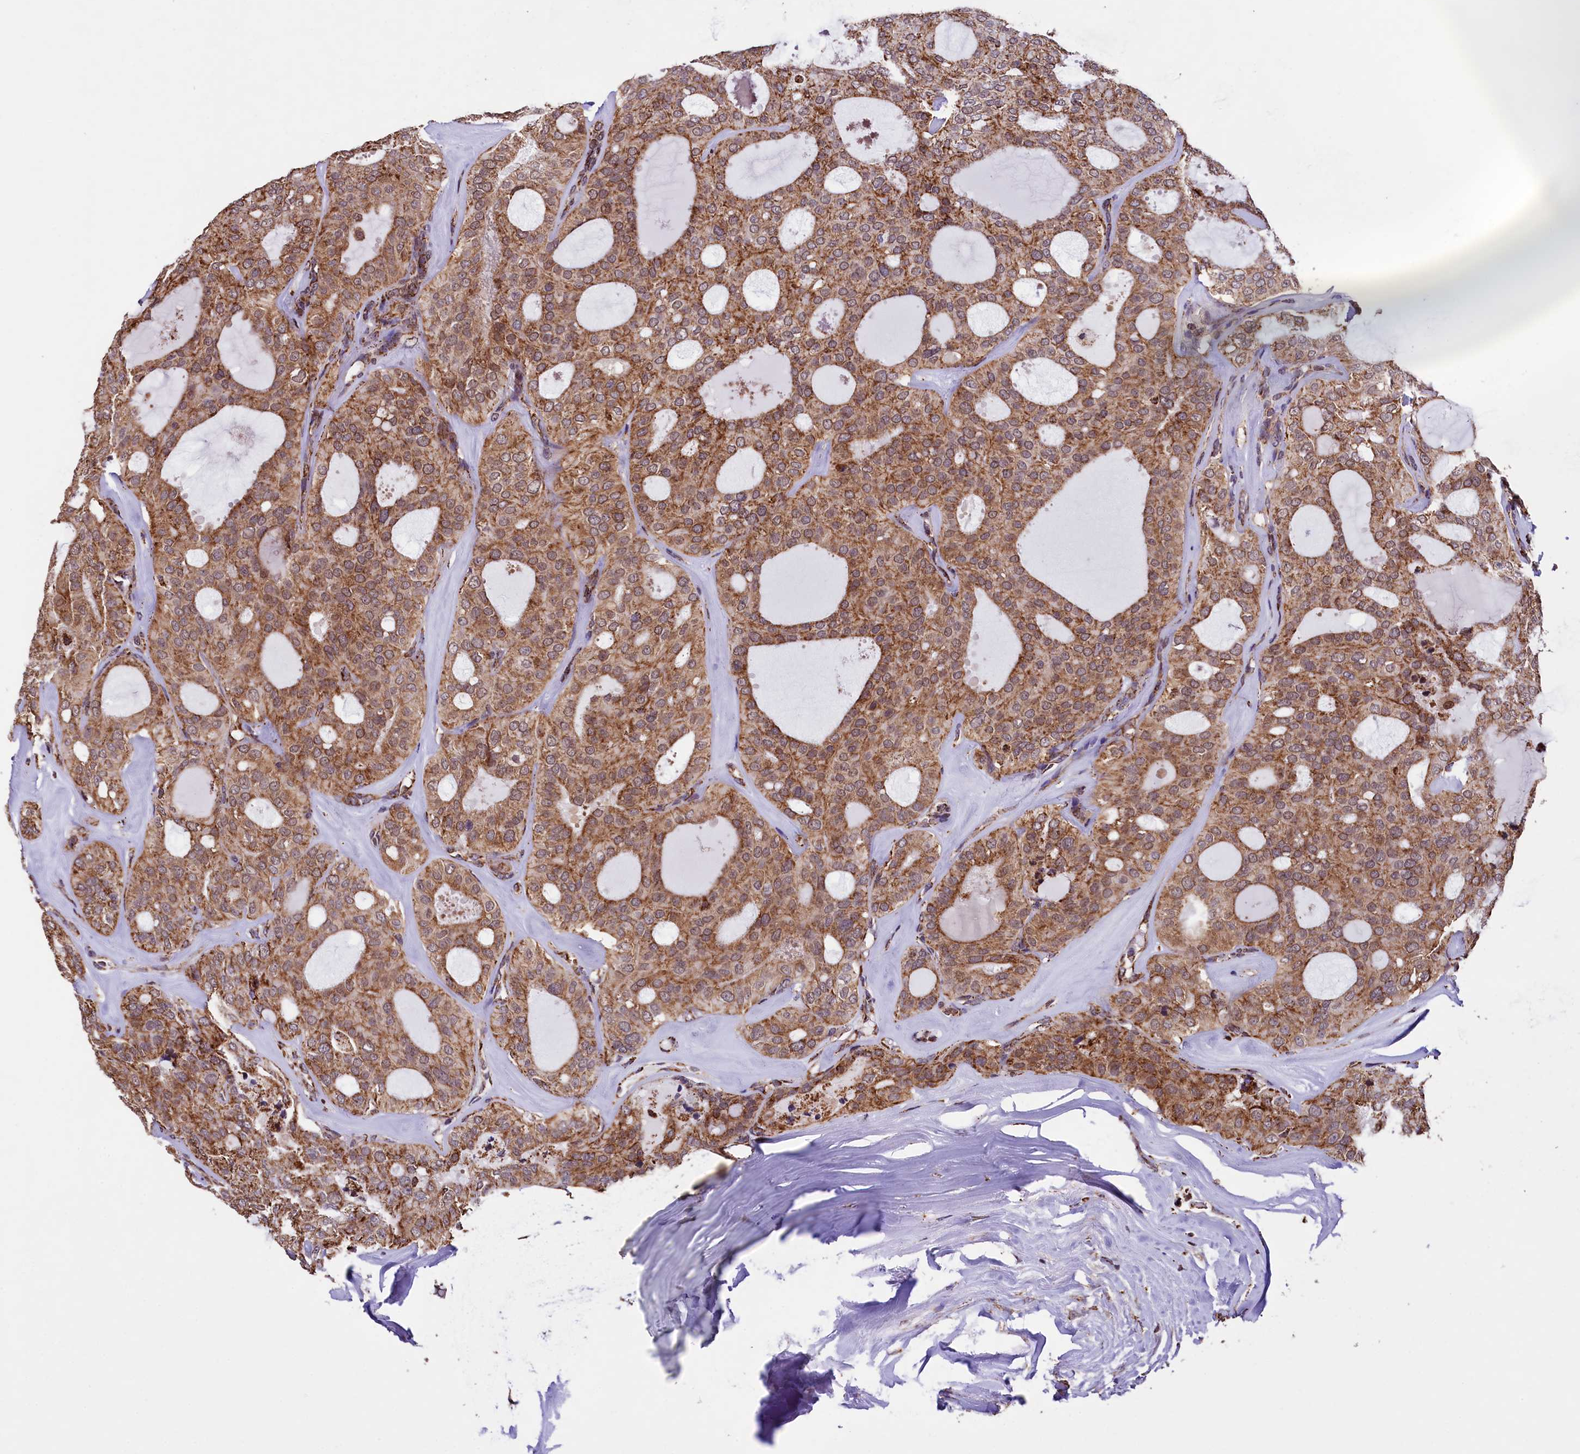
{"staining": {"intensity": "moderate", "quantity": ">75%", "location": "cytoplasmic/membranous"}, "tissue": "thyroid cancer", "cell_type": "Tumor cells", "image_type": "cancer", "snomed": [{"axis": "morphology", "description": "Follicular adenoma carcinoma, NOS"}, {"axis": "topography", "description": "Thyroid gland"}], "caption": "Immunohistochemistry staining of thyroid cancer, which exhibits medium levels of moderate cytoplasmic/membranous positivity in approximately >75% of tumor cells indicating moderate cytoplasmic/membranous protein positivity. The staining was performed using DAB (brown) for protein detection and nuclei were counterstained in hematoxylin (blue).", "gene": "KLC2", "patient": {"sex": "male", "age": 75}}